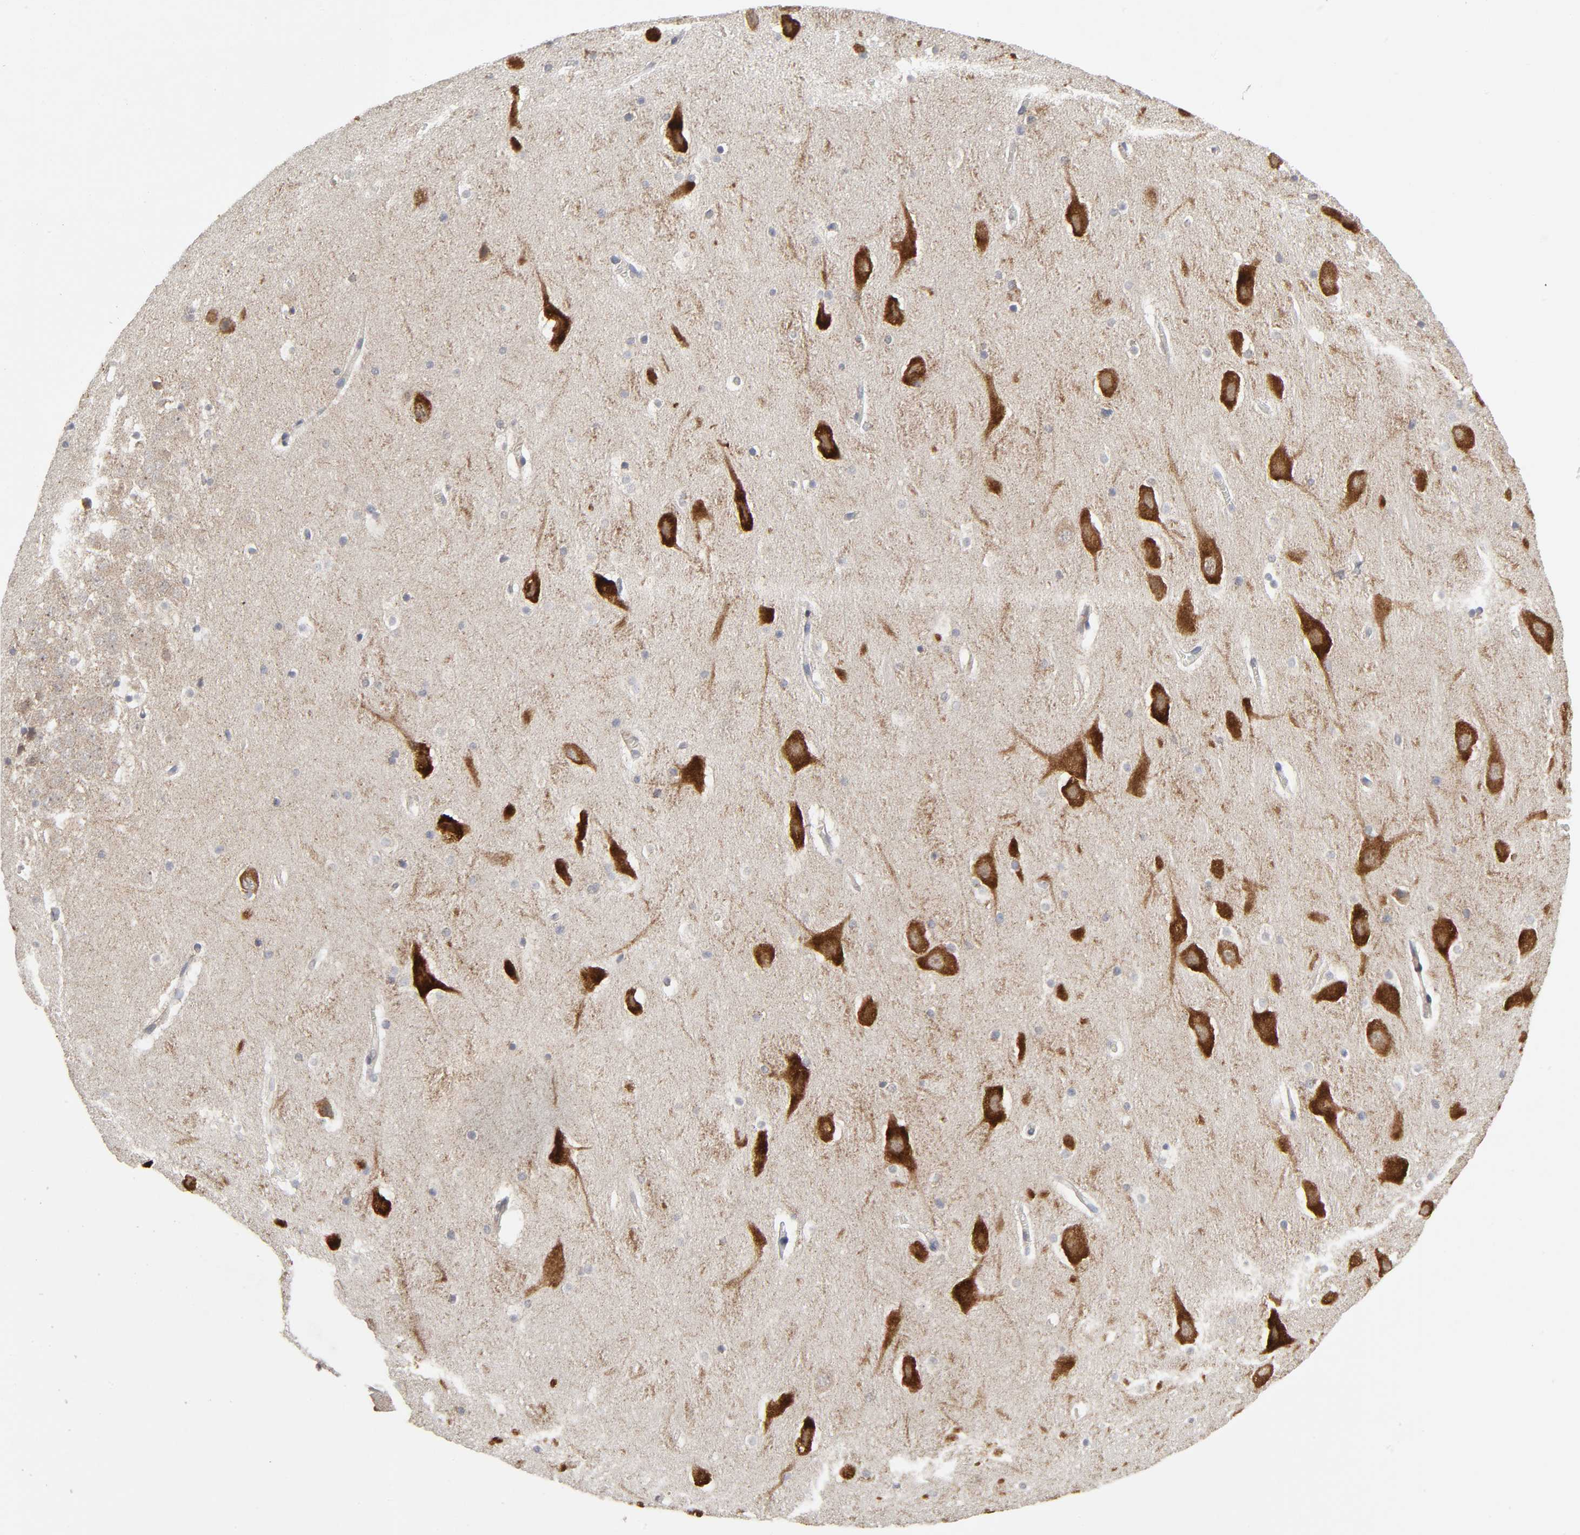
{"staining": {"intensity": "moderate", "quantity": "25%-75%", "location": "cytoplasmic/membranous"}, "tissue": "hippocampus", "cell_type": "Glial cells", "image_type": "normal", "snomed": [{"axis": "morphology", "description": "Normal tissue, NOS"}, {"axis": "topography", "description": "Hippocampus"}], "caption": "An immunohistochemistry (IHC) histopathology image of unremarkable tissue is shown. Protein staining in brown shows moderate cytoplasmic/membranous positivity in hippocampus within glial cells.", "gene": "SLC30A9", "patient": {"sex": "male", "age": 45}}